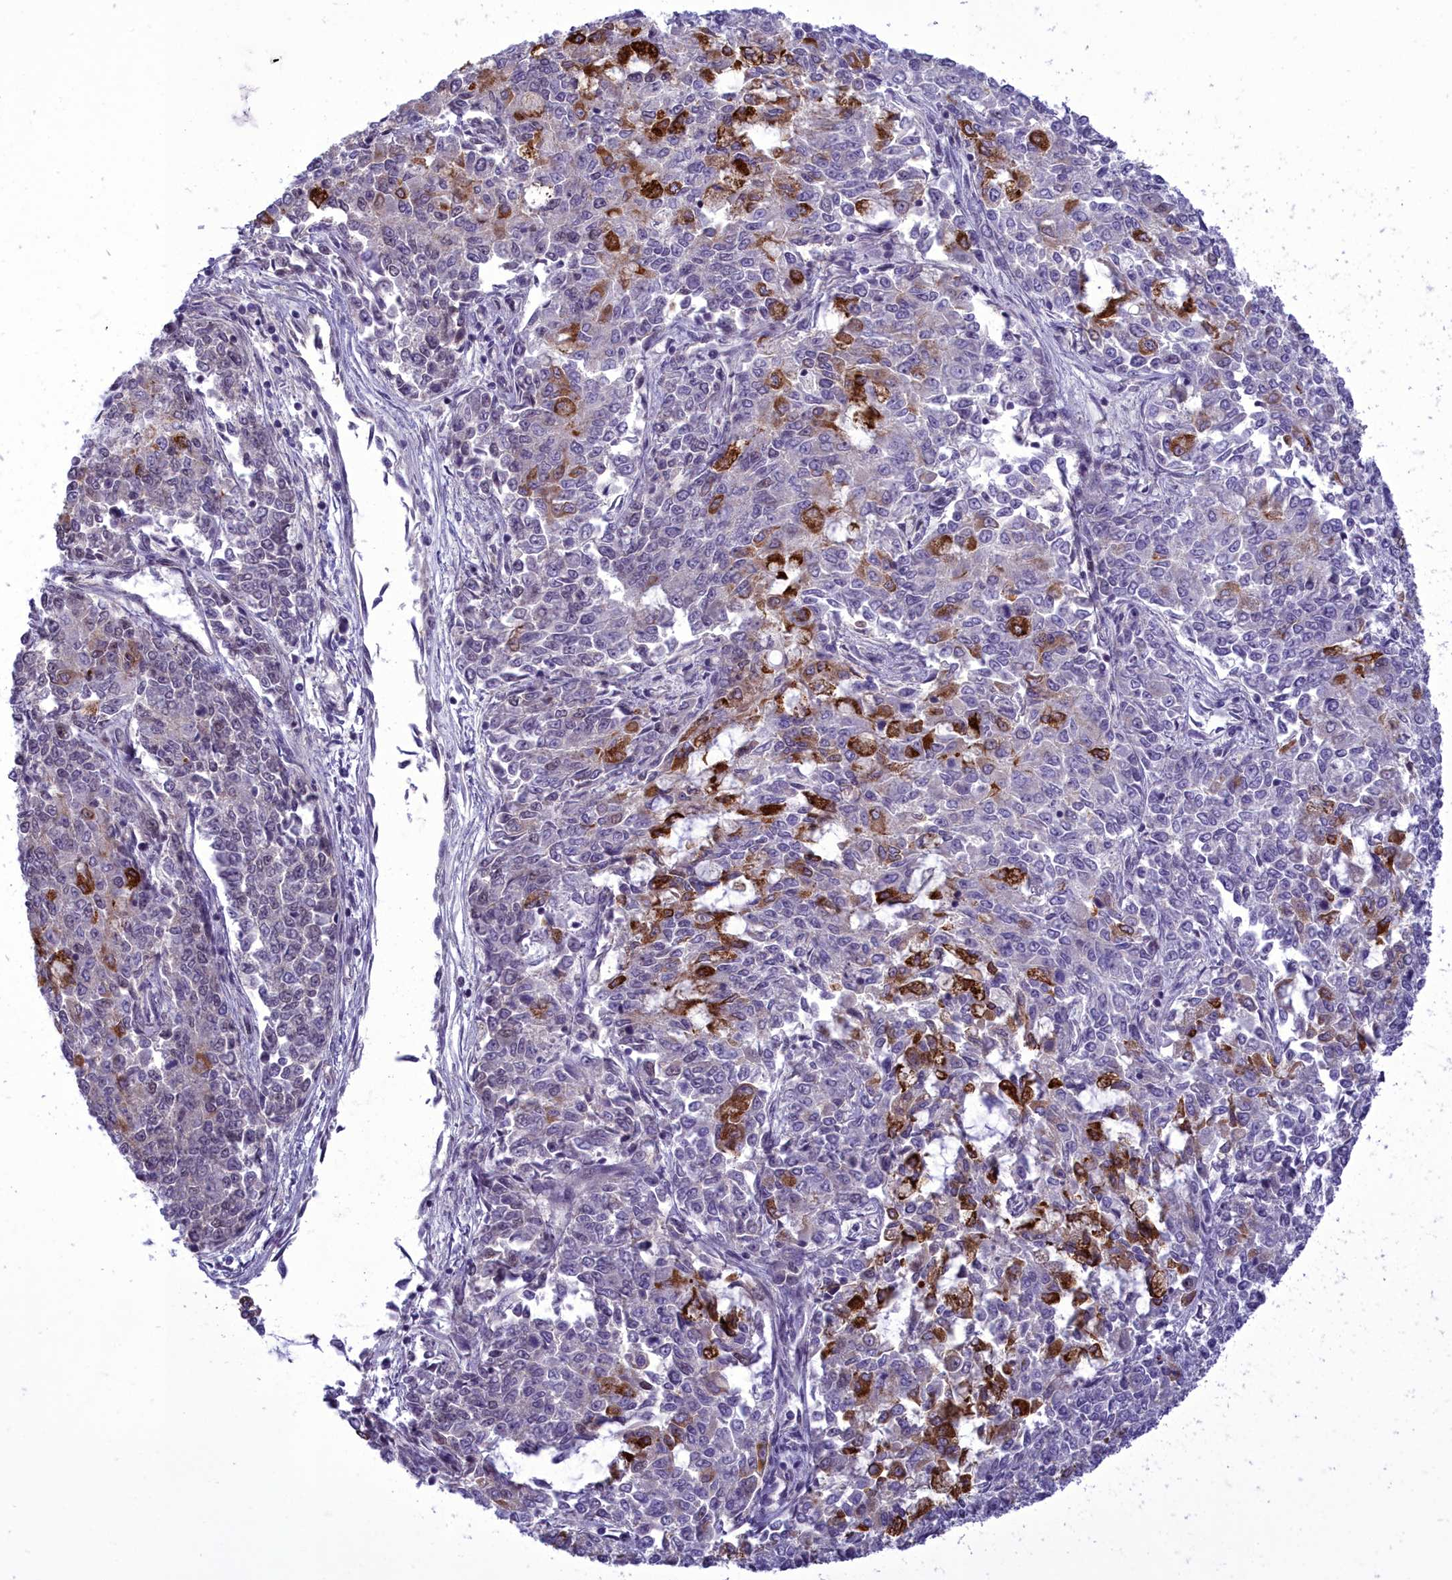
{"staining": {"intensity": "strong", "quantity": "<25%", "location": "cytoplasmic/membranous"}, "tissue": "endometrial cancer", "cell_type": "Tumor cells", "image_type": "cancer", "snomed": [{"axis": "morphology", "description": "Adenocarcinoma, NOS"}, {"axis": "topography", "description": "Endometrium"}], "caption": "A brown stain shows strong cytoplasmic/membranous staining of a protein in human endometrial adenocarcinoma tumor cells.", "gene": "CEACAM19", "patient": {"sex": "female", "age": 50}}